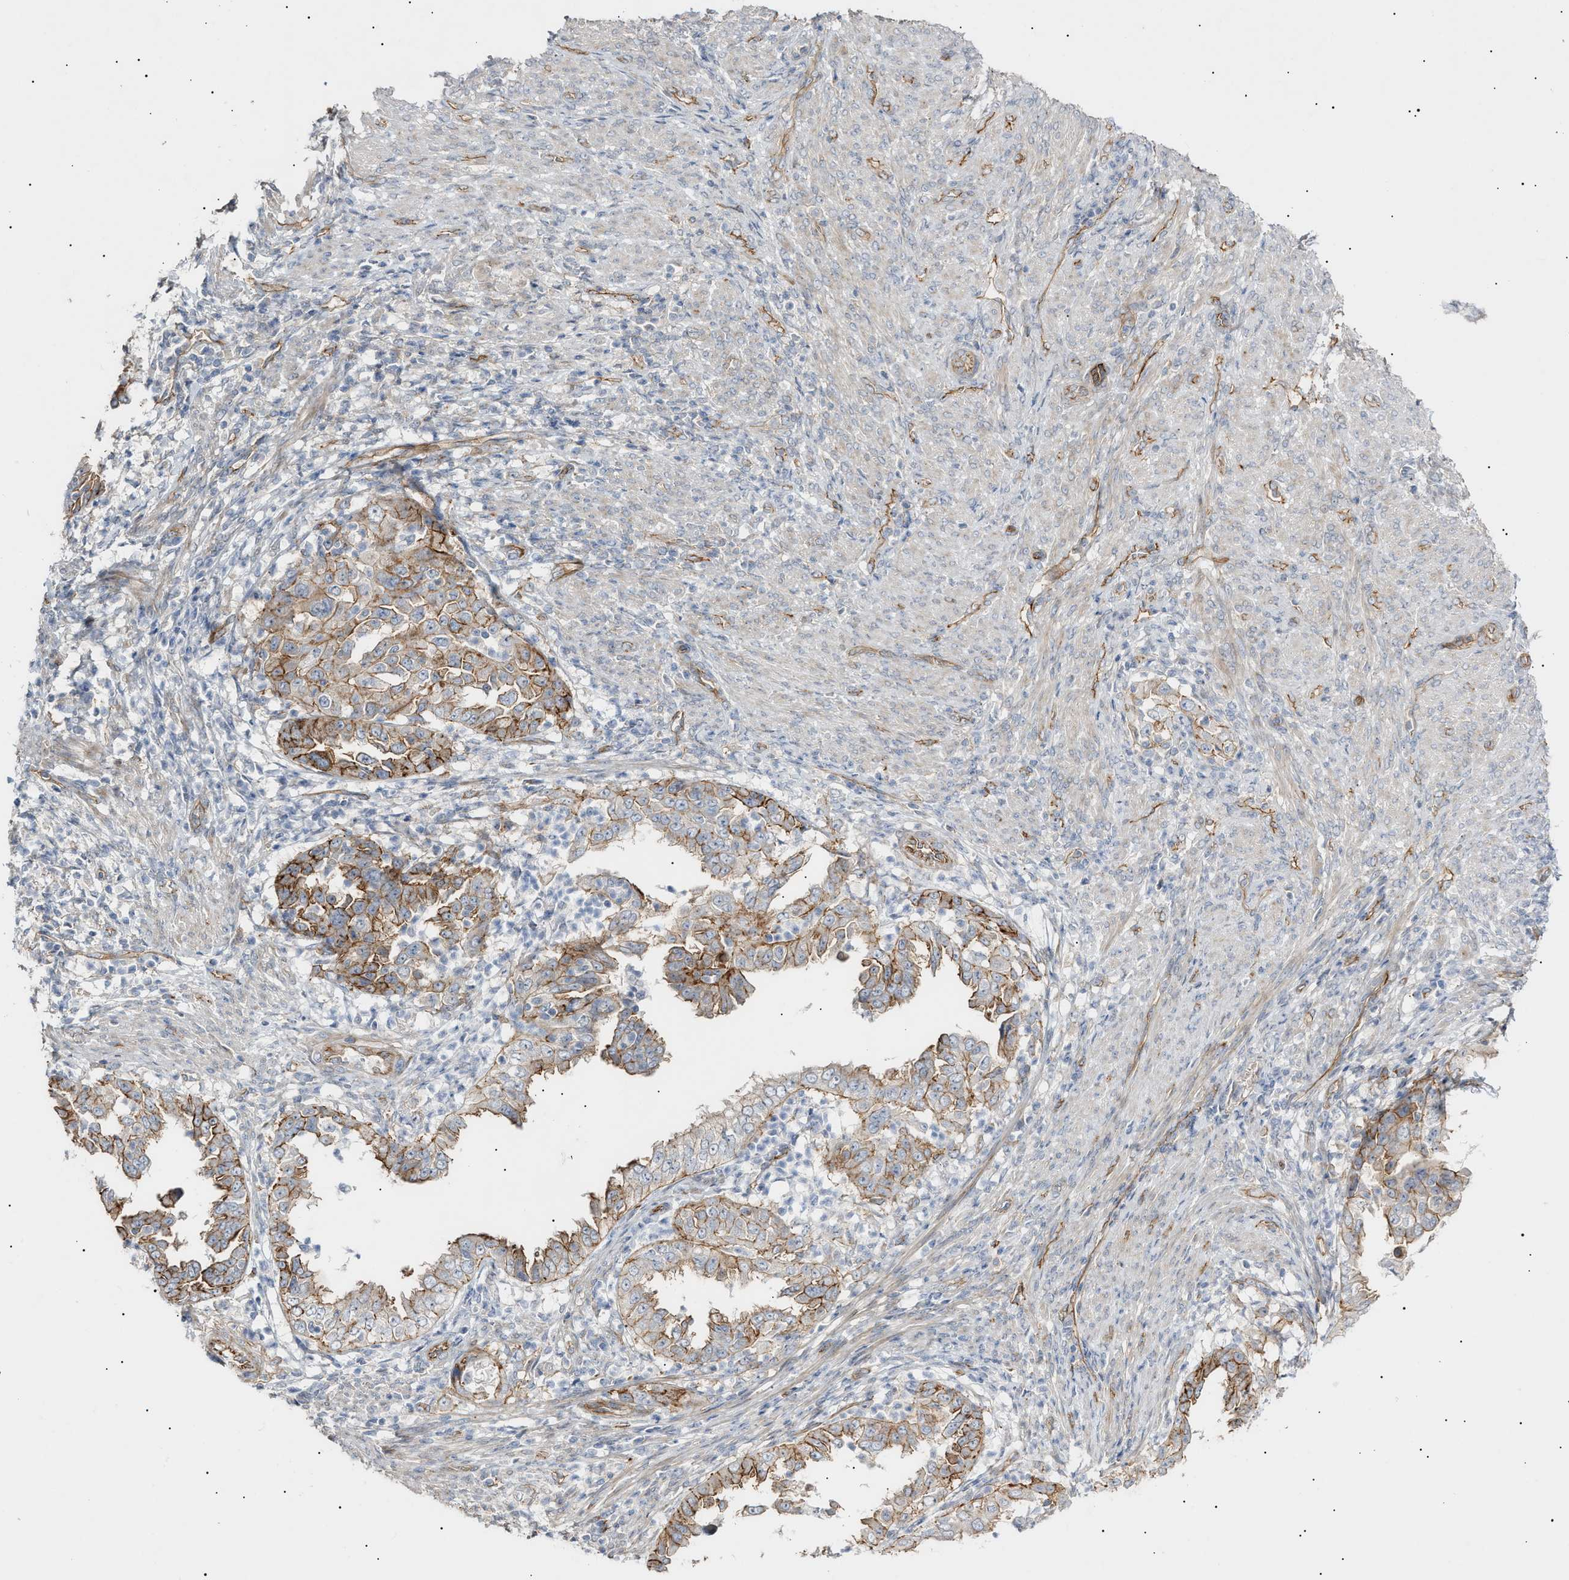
{"staining": {"intensity": "moderate", "quantity": "25%-75%", "location": "cytoplasmic/membranous"}, "tissue": "endometrial cancer", "cell_type": "Tumor cells", "image_type": "cancer", "snomed": [{"axis": "morphology", "description": "Adenocarcinoma, NOS"}, {"axis": "topography", "description": "Endometrium"}], "caption": "Immunohistochemical staining of human endometrial cancer exhibits medium levels of moderate cytoplasmic/membranous protein positivity in about 25%-75% of tumor cells. Immunohistochemistry (ihc) stains the protein of interest in brown and the nuclei are stained blue.", "gene": "ZFHX2", "patient": {"sex": "female", "age": 85}}